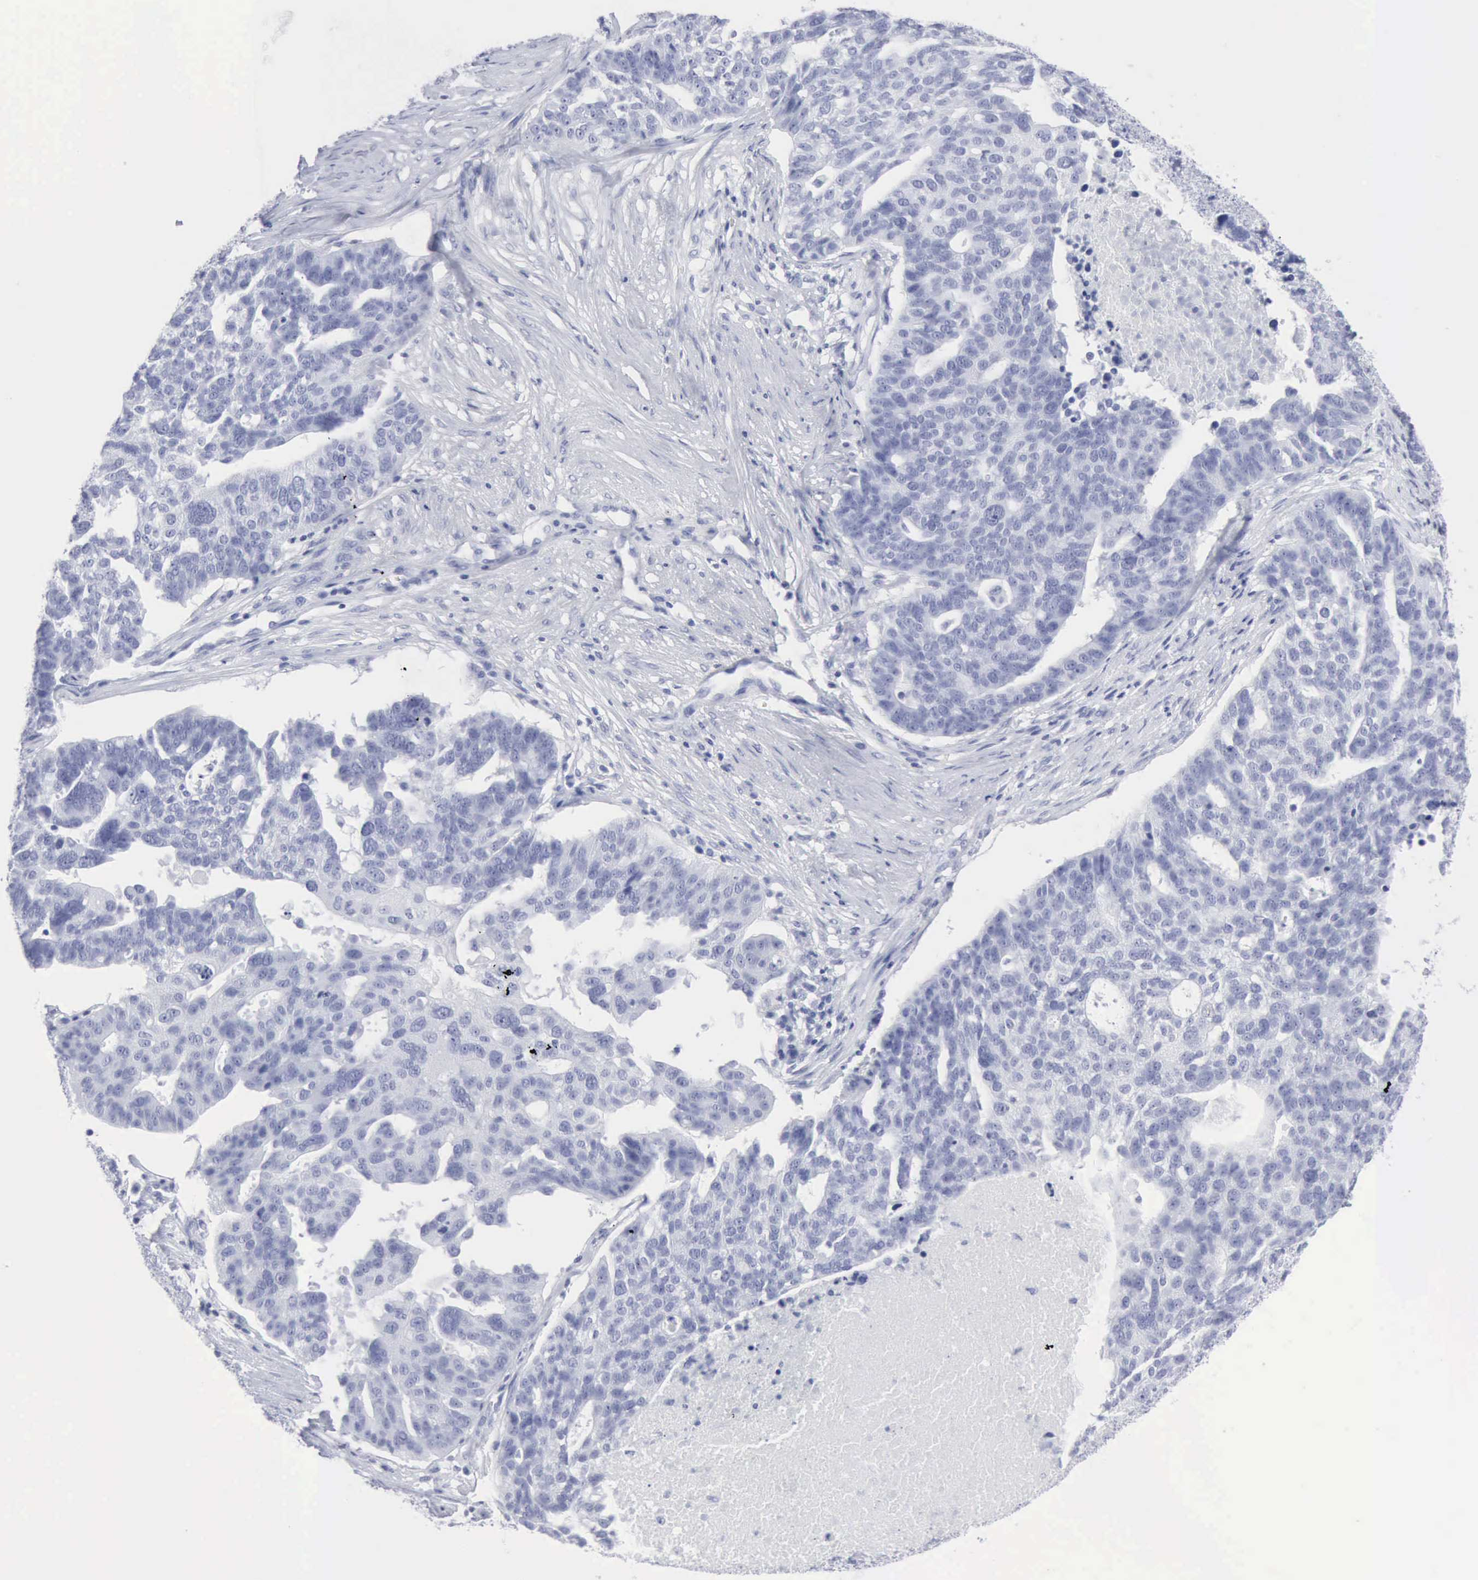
{"staining": {"intensity": "negative", "quantity": "none", "location": "none"}, "tissue": "ovarian cancer", "cell_type": "Tumor cells", "image_type": "cancer", "snomed": [{"axis": "morphology", "description": "Cystadenocarcinoma, serous, NOS"}, {"axis": "topography", "description": "Ovary"}], "caption": "Tumor cells show no significant protein positivity in serous cystadenocarcinoma (ovarian).", "gene": "CMA1", "patient": {"sex": "female", "age": 59}}